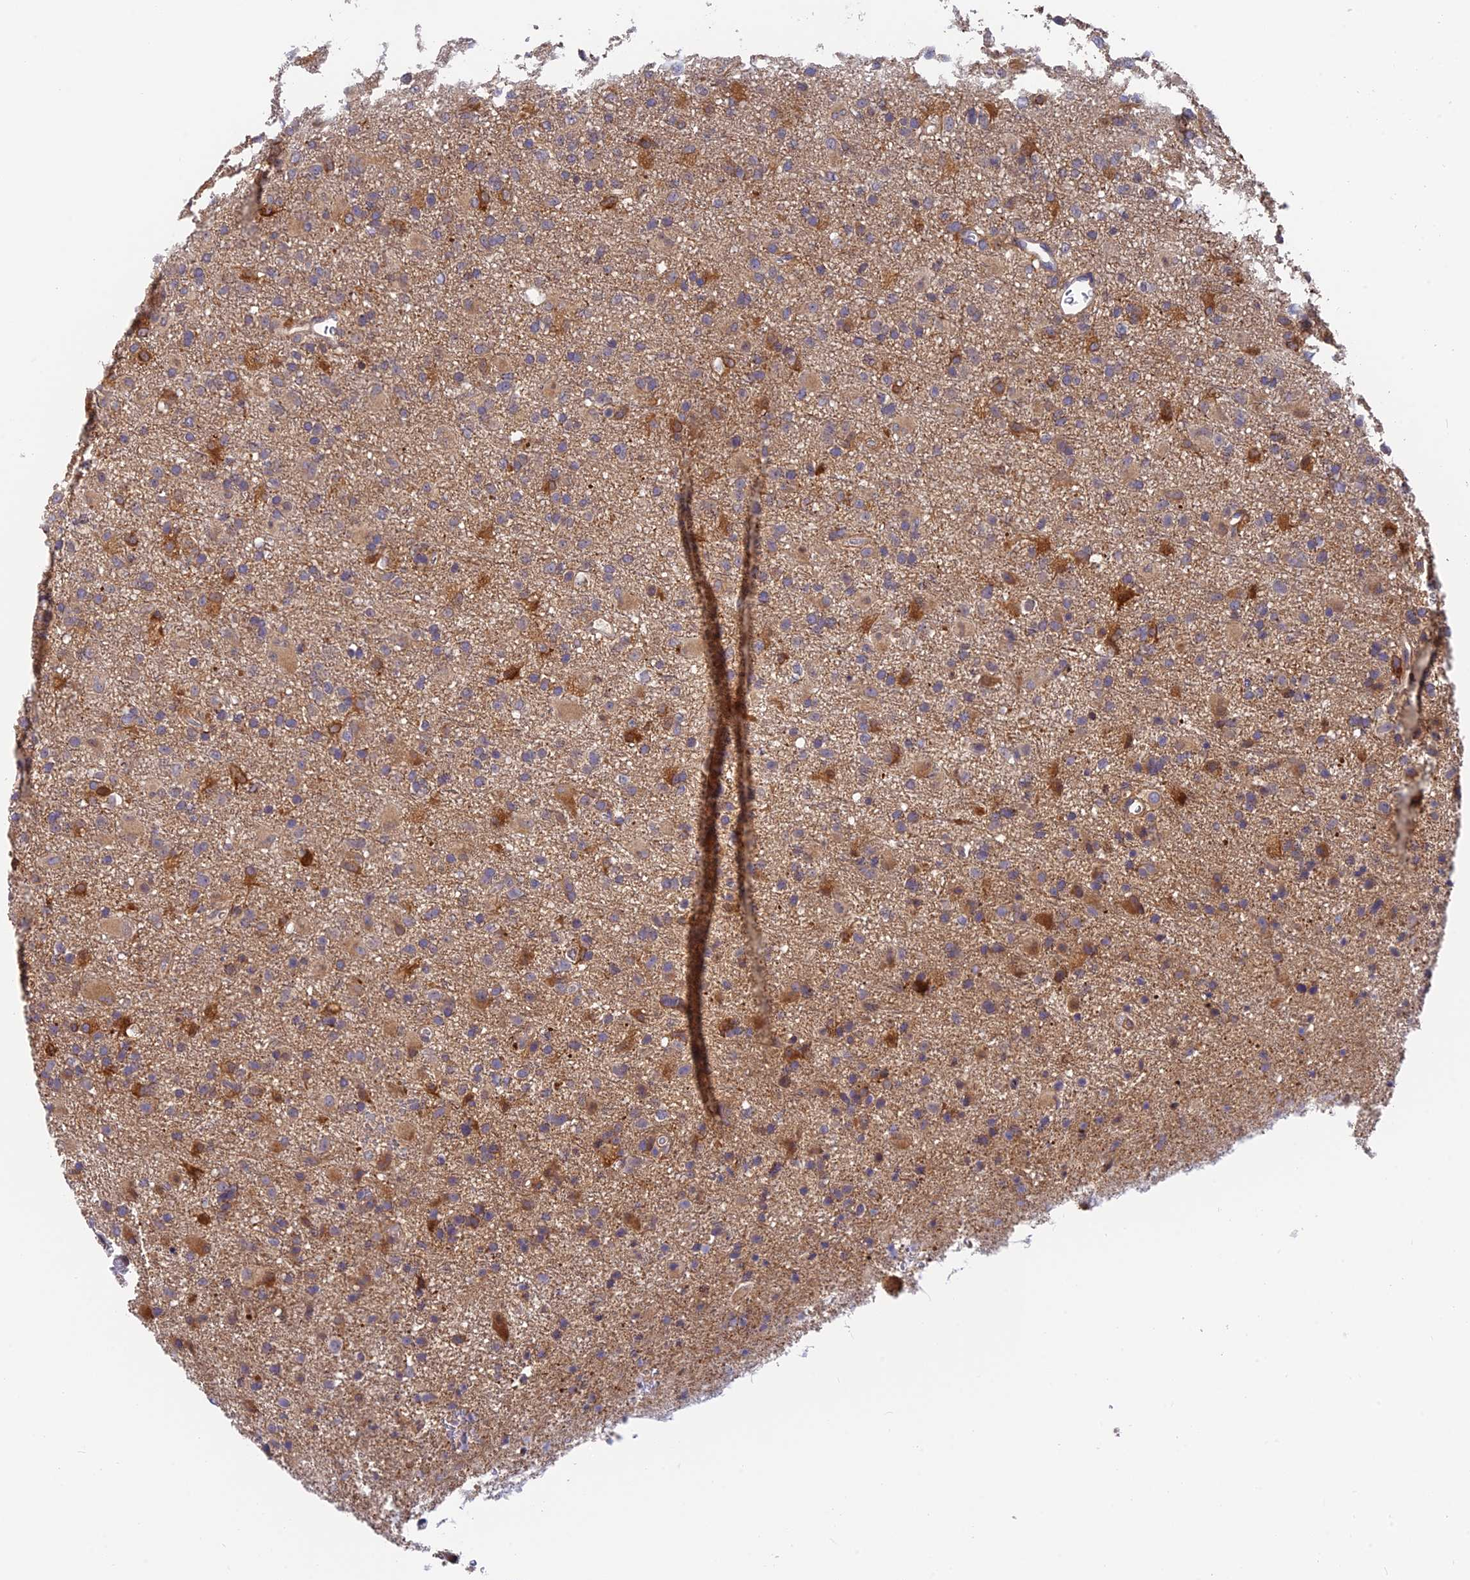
{"staining": {"intensity": "weak", "quantity": "25%-75%", "location": "cytoplasmic/membranous"}, "tissue": "glioma", "cell_type": "Tumor cells", "image_type": "cancer", "snomed": [{"axis": "morphology", "description": "Glioma, malignant, Low grade"}, {"axis": "topography", "description": "Brain"}], "caption": "Protein expression analysis of human glioma reveals weak cytoplasmic/membranous expression in about 25%-75% of tumor cells.", "gene": "IPO5", "patient": {"sex": "male", "age": 65}}